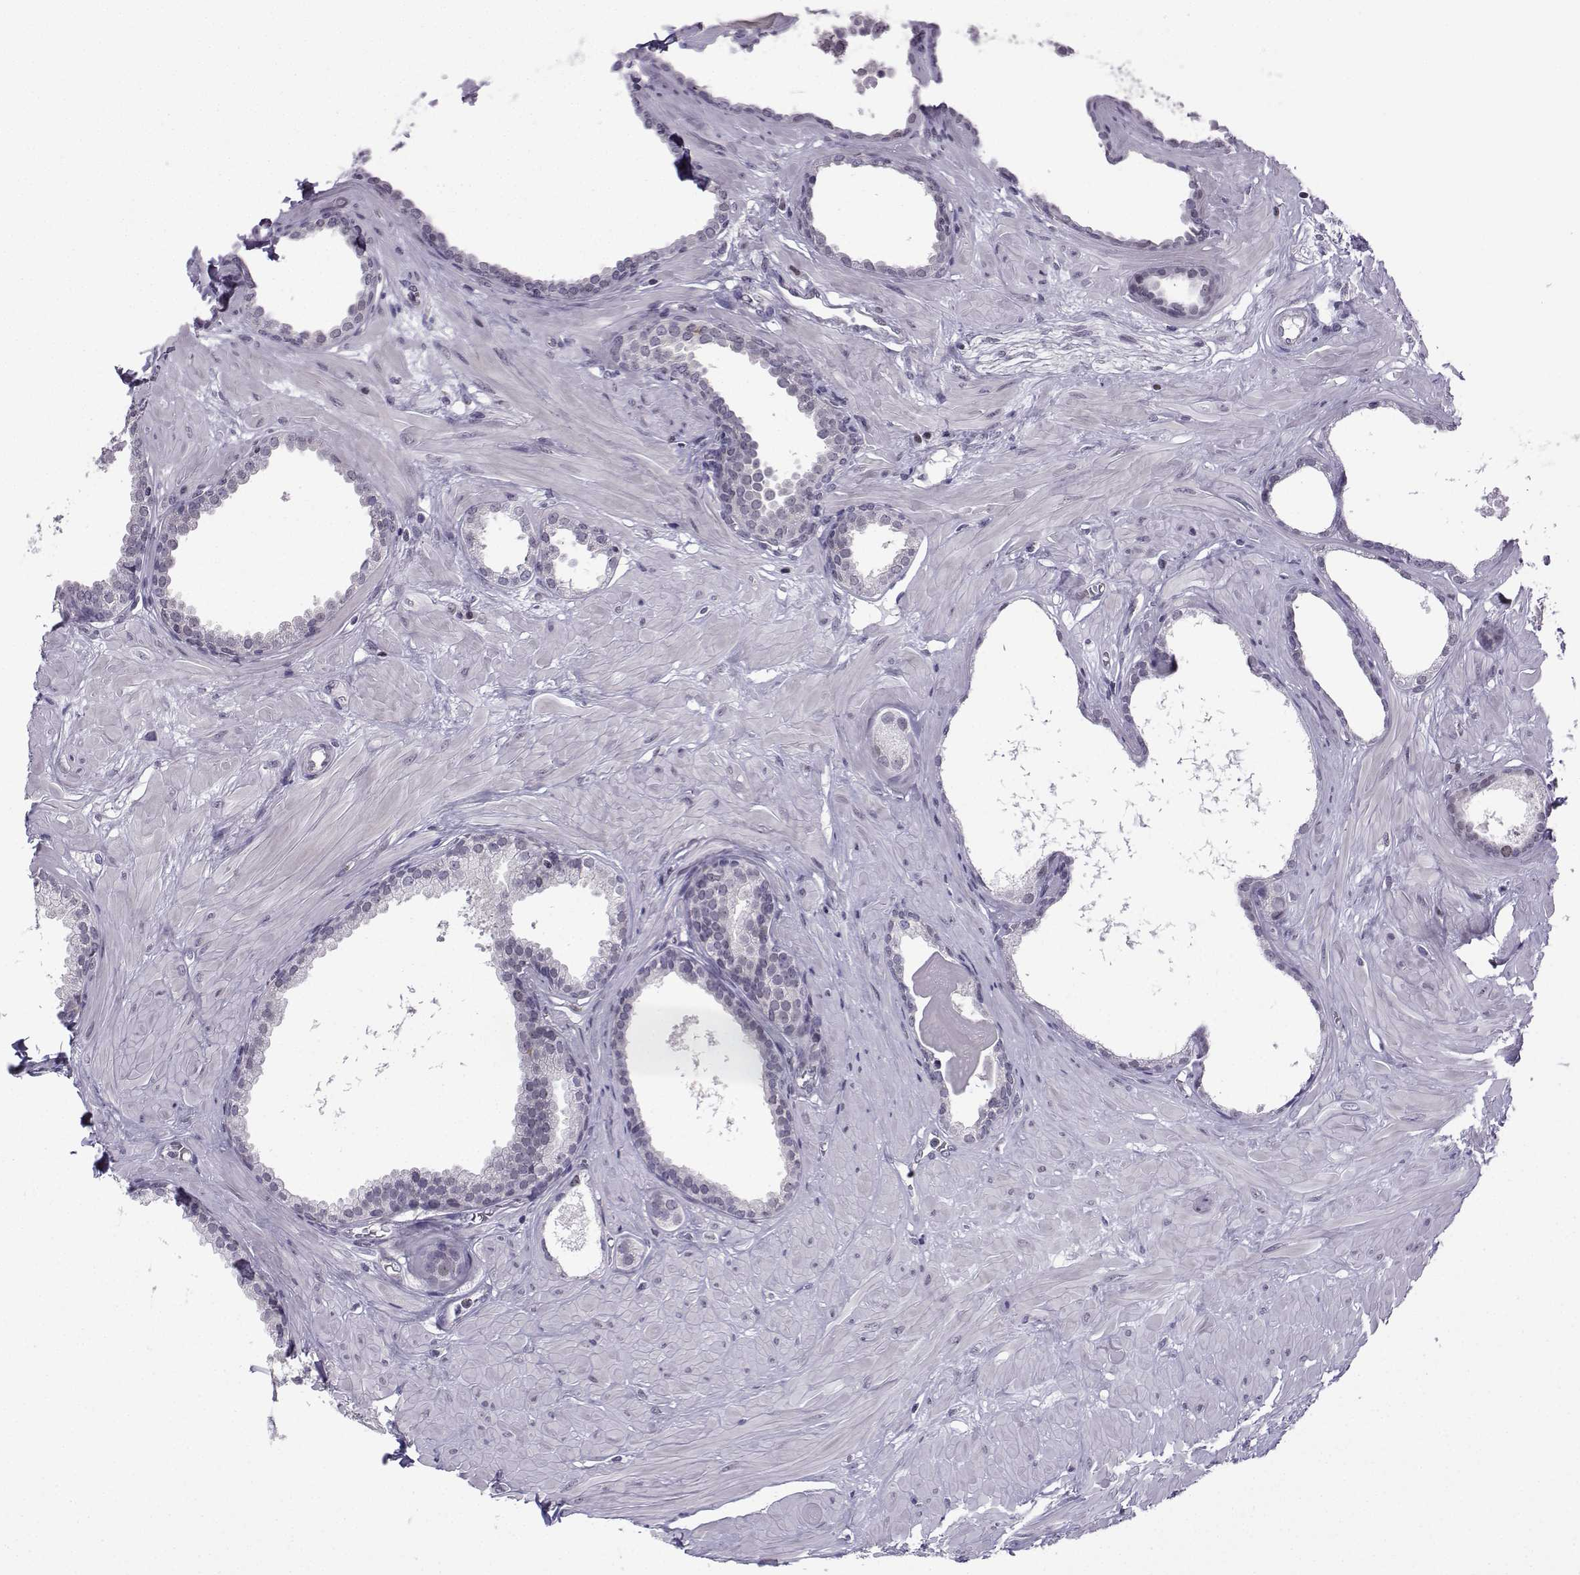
{"staining": {"intensity": "negative", "quantity": "none", "location": "none"}, "tissue": "prostate", "cell_type": "Glandular cells", "image_type": "normal", "snomed": [{"axis": "morphology", "description": "Normal tissue, NOS"}, {"axis": "topography", "description": "Prostate"}], "caption": "Immunohistochemistry micrograph of unremarkable prostate: prostate stained with DAB (3,3'-diaminobenzidine) displays no significant protein staining in glandular cells.", "gene": "INCENP", "patient": {"sex": "male", "age": 48}}